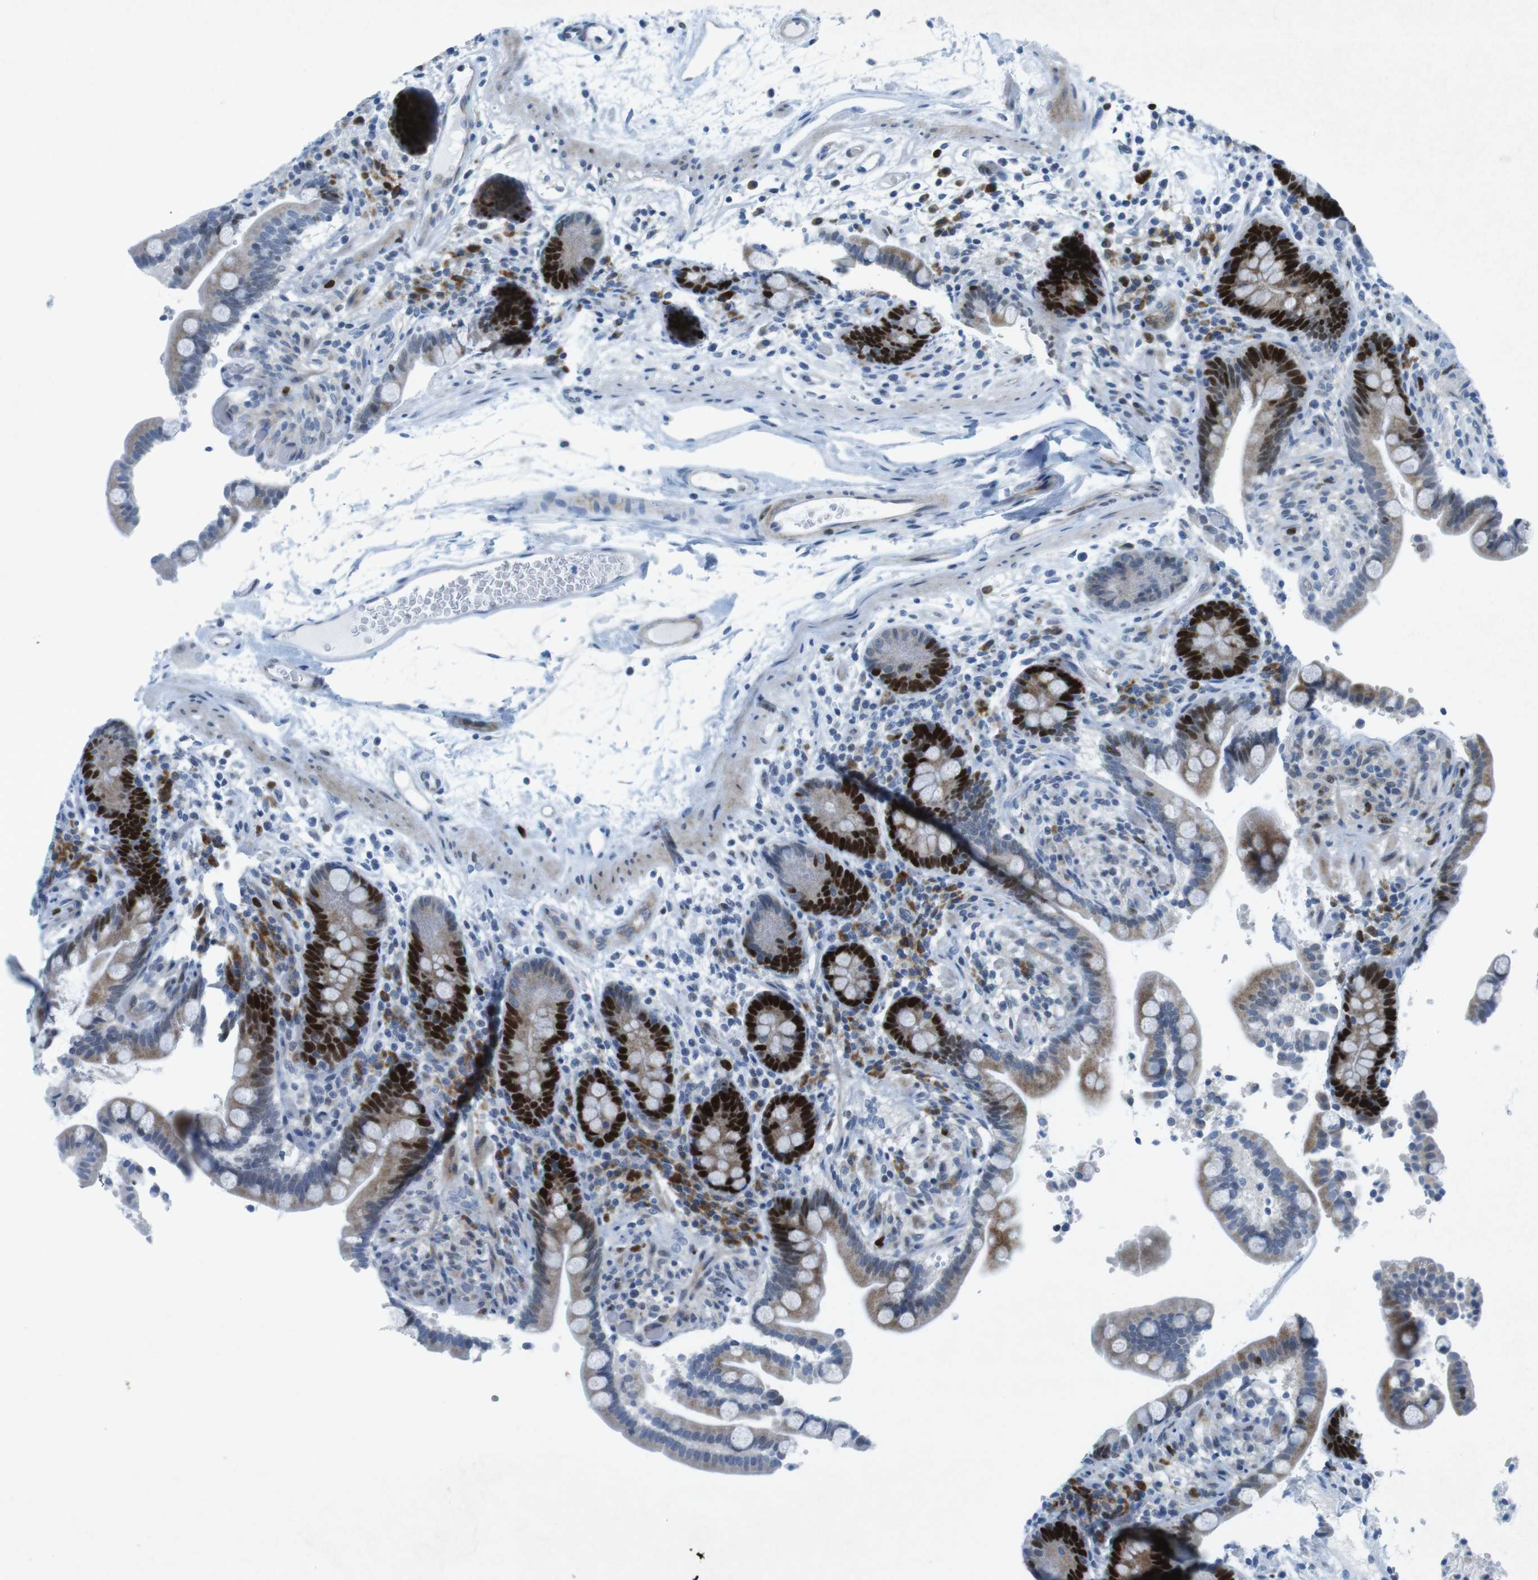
{"staining": {"intensity": "negative", "quantity": "none", "location": "none"}, "tissue": "colon", "cell_type": "Endothelial cells", "image_type": "normal", "snomed": [{"axis": "morphology", "description": "Normal tissue, NOS"}, {"axis": "topography", "description": "Colon"}], "caption": "The immunohistochemistry (IHC) photomicrograph has no significant positivity in endothelial cells of colon. Brightfield microscopy of IHC stained with DAB (brown) and hematoxylin (blue), captured at high magnification.", "gene": "CHAF1A", "patient": {"sex": "male", "age": 73}}